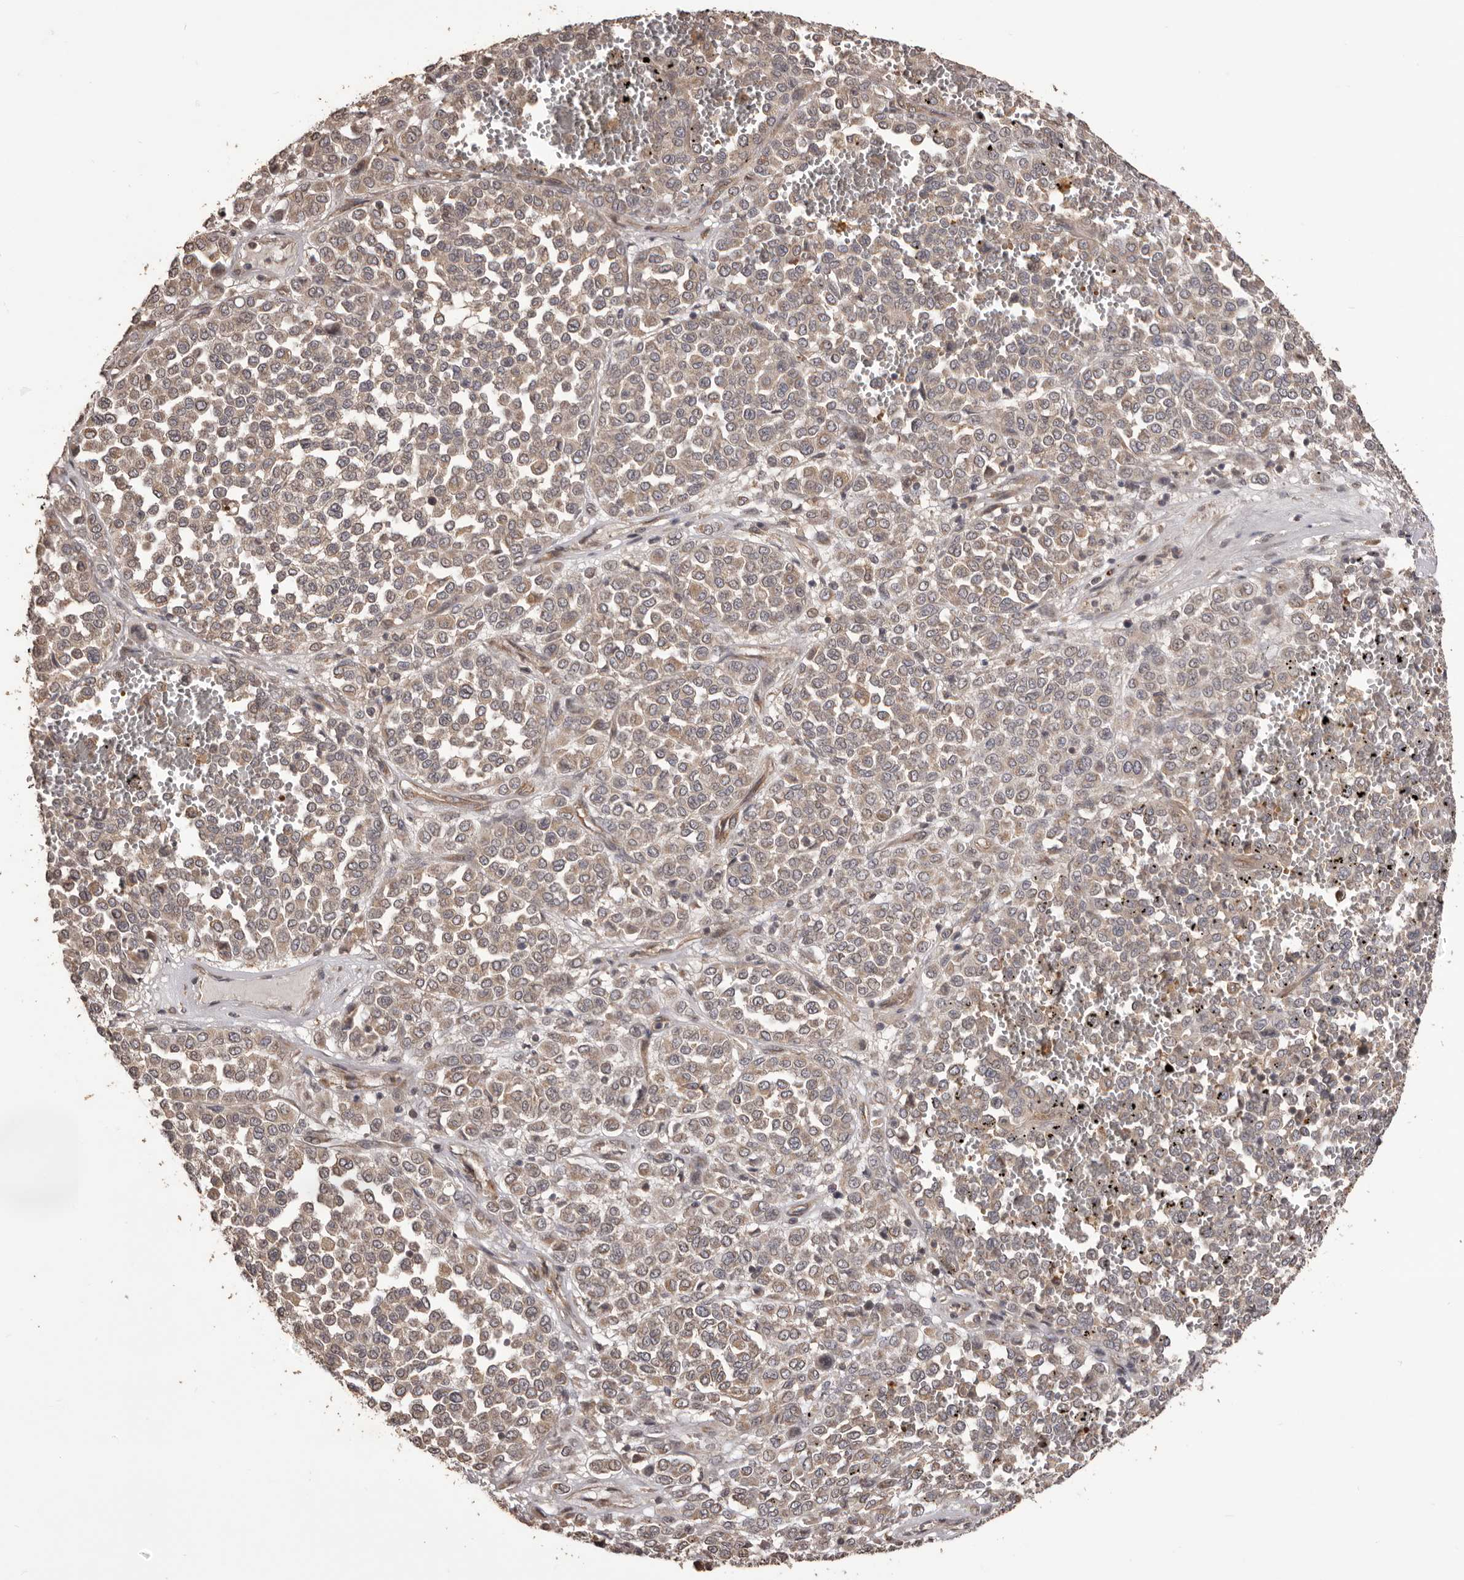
{"staining": {"intensity": "weak", "quantity": ">75%", "location": "cytoplasmic/membranous"}, "tissue": "melanoma", "cell_type": "Tumor cells", "image_type": "cancer", "snomed": [{"axis": "morphology", "description": "Malignant melanoma, Metastatic site"}, {"axis": "topography", "description": "Pancreas"}], "caption": "A low amount of weak cytoplasmic/membranous positivity is identified in about >75% of tumor cells in malignant melanoma (metastatic site) tissue.", "gene": "QRSL1", "patient": {"sex": "female", "age": 30}}